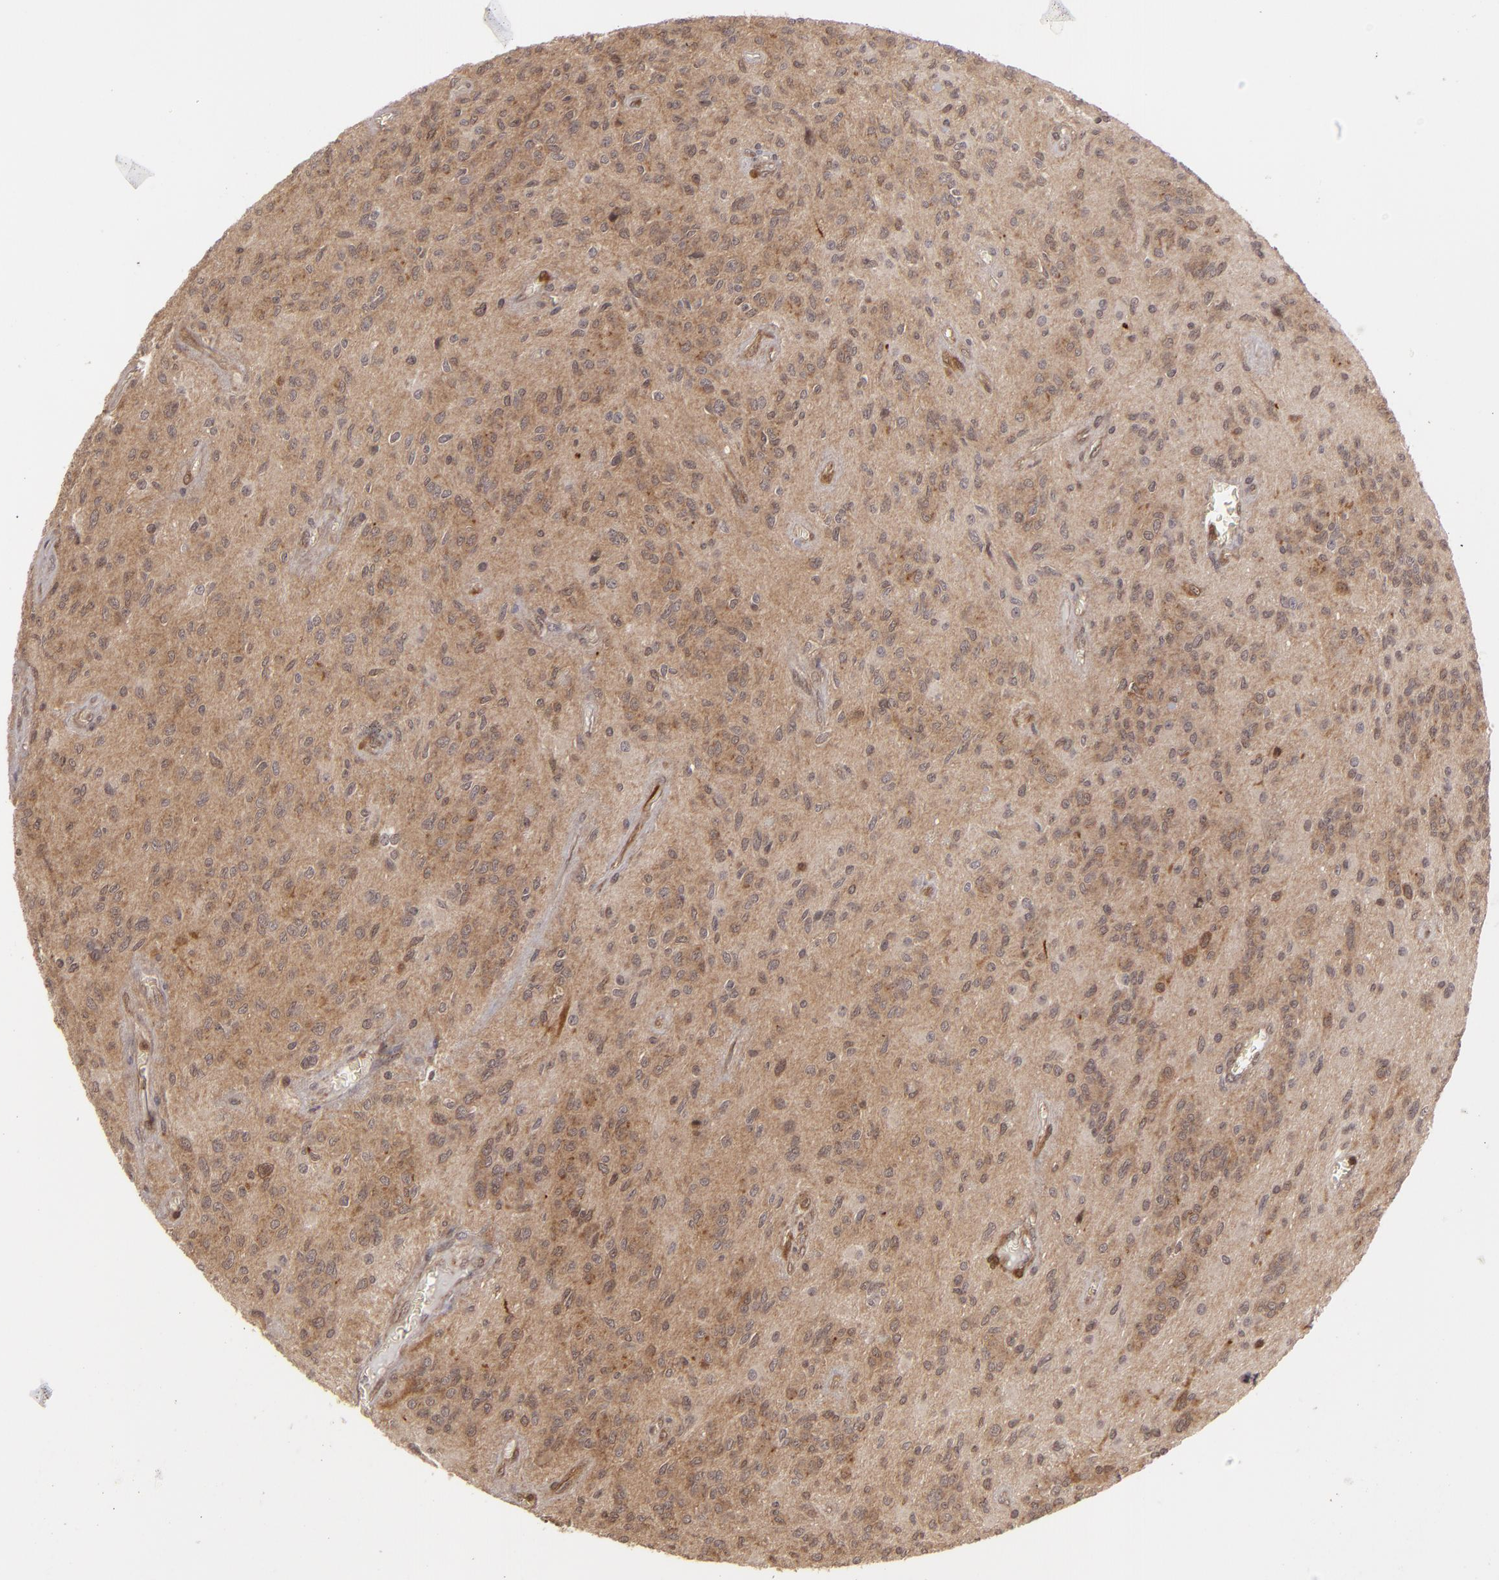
{"staining": {"intensity": "moderate", "quantity": "25%-75%", "location": "cytoplasmic/membranous"}, "tissue": "glioma", "cell_type": "Tumor cells", "image_type": "cancer", "snomed": [{"axis": "morphology", "description": "Glioma, malignant, Low grade"}, {"axis": "topography", "description": "Brain"}], "caption": "A micrograph of glioma stained for a protein demonstrates moderate cytoplasmic/membranous brown staining in tumor cells.", "gene": "ZBTB33", "patient": {"sex": "female", "age": 15}}